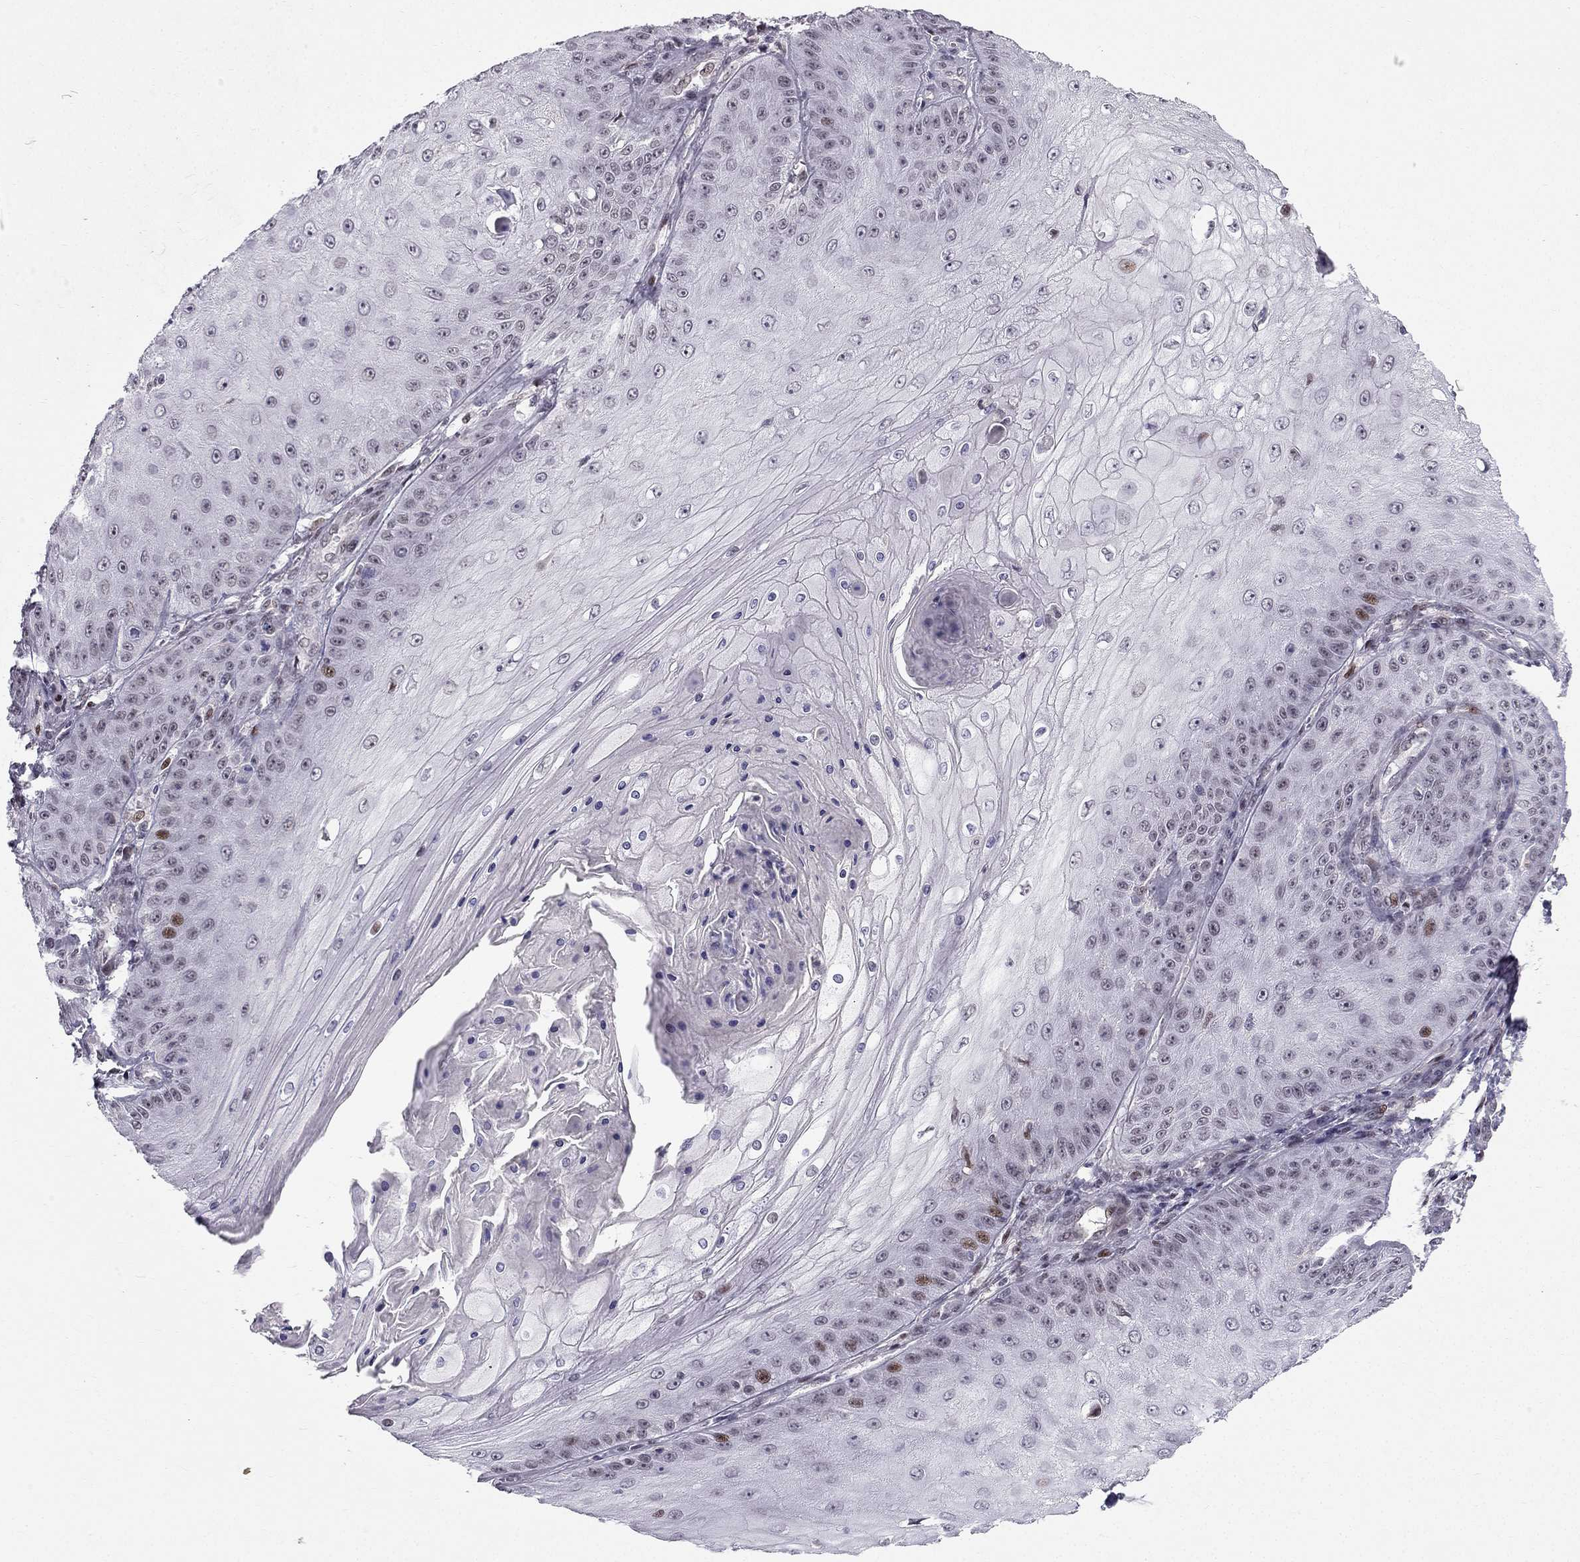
{"staining": {"intensity": "moderate", "quantity": "<25%", "location": "nuclear"}, "tissue": "skin cancer", "cell_type": "Tumor cells", "image_type": "cancer", "snomed": [{"axis": "morphology", "description": "Squamous cell carcinoma, NOS"}, {"axis": "topography", "description": "Skin"}], "caption": "Immunohistochemical staining of human skin cancer (squamous cell carcinoma) reveals low levels of moderate nuclear positivity in approximately <25% of tumor cells.", "gene": "RPRD2", "patient": {"sex": "male", "age": 70}}